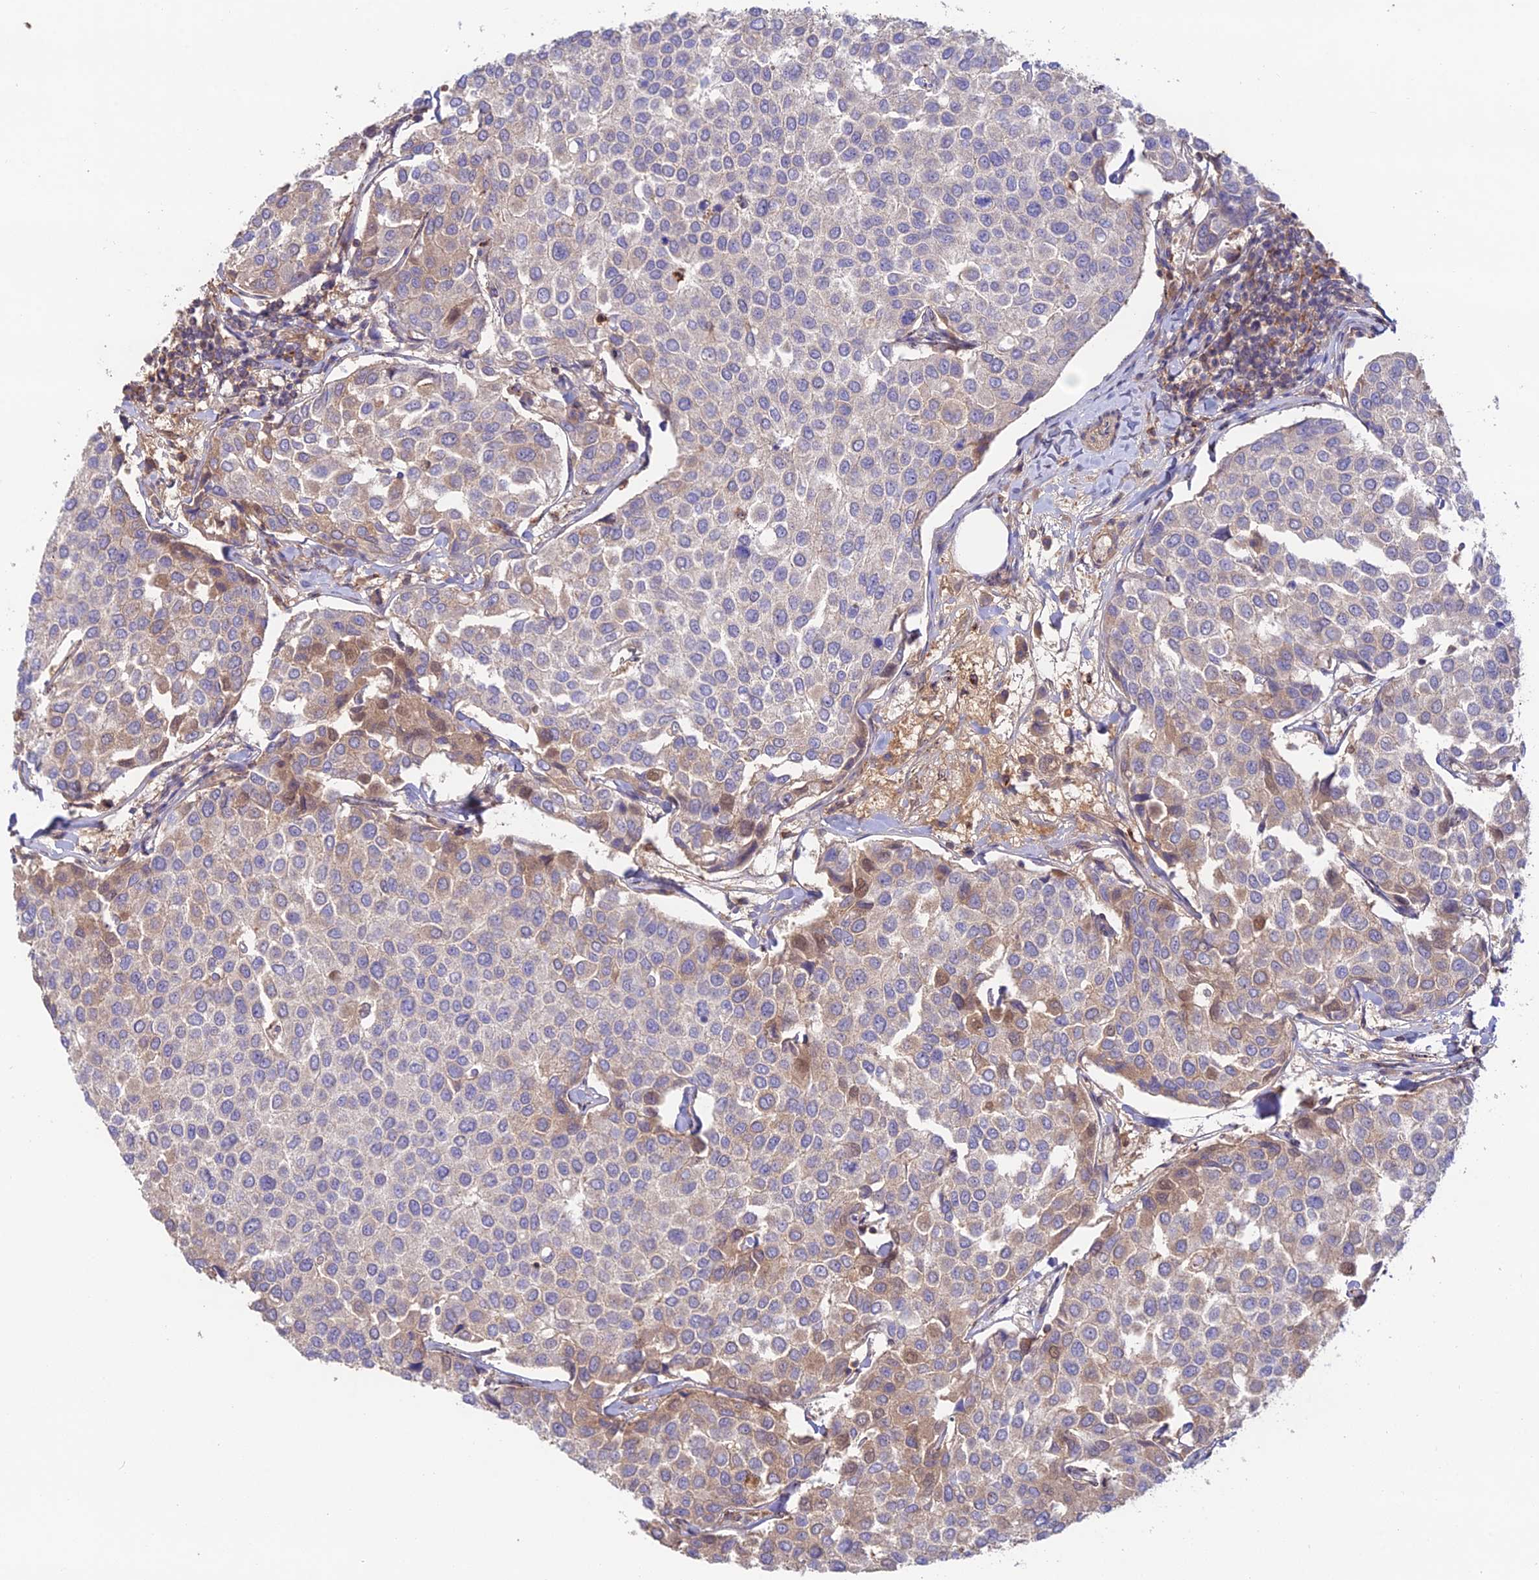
{"staining": {"intensity": "moderate", "quantity": "<25%", "location": "cytoplasmic/membranous,nuclear"}, "tissue": "breast cancer", "cell_type": "Tumor cells", "image_type": "cancer", "snomed": [{"axis": "morphology", "description": "Duct carcinoma"}, {"axis": "topography", "description": "Breast"}], "caption": "Immunohistochemical staining of breast invasive ductal carcinoma shows low levels of moderate cytoplasmic/membranous and nuclear protein expression in approximately <25% of tumor cells. (DAB (3,3'-diaminobenzidine) IHC with brightfield microscopy, high magnification).", "gene": "CLCF1", "patient": {"sex": "female", "age": 55}}